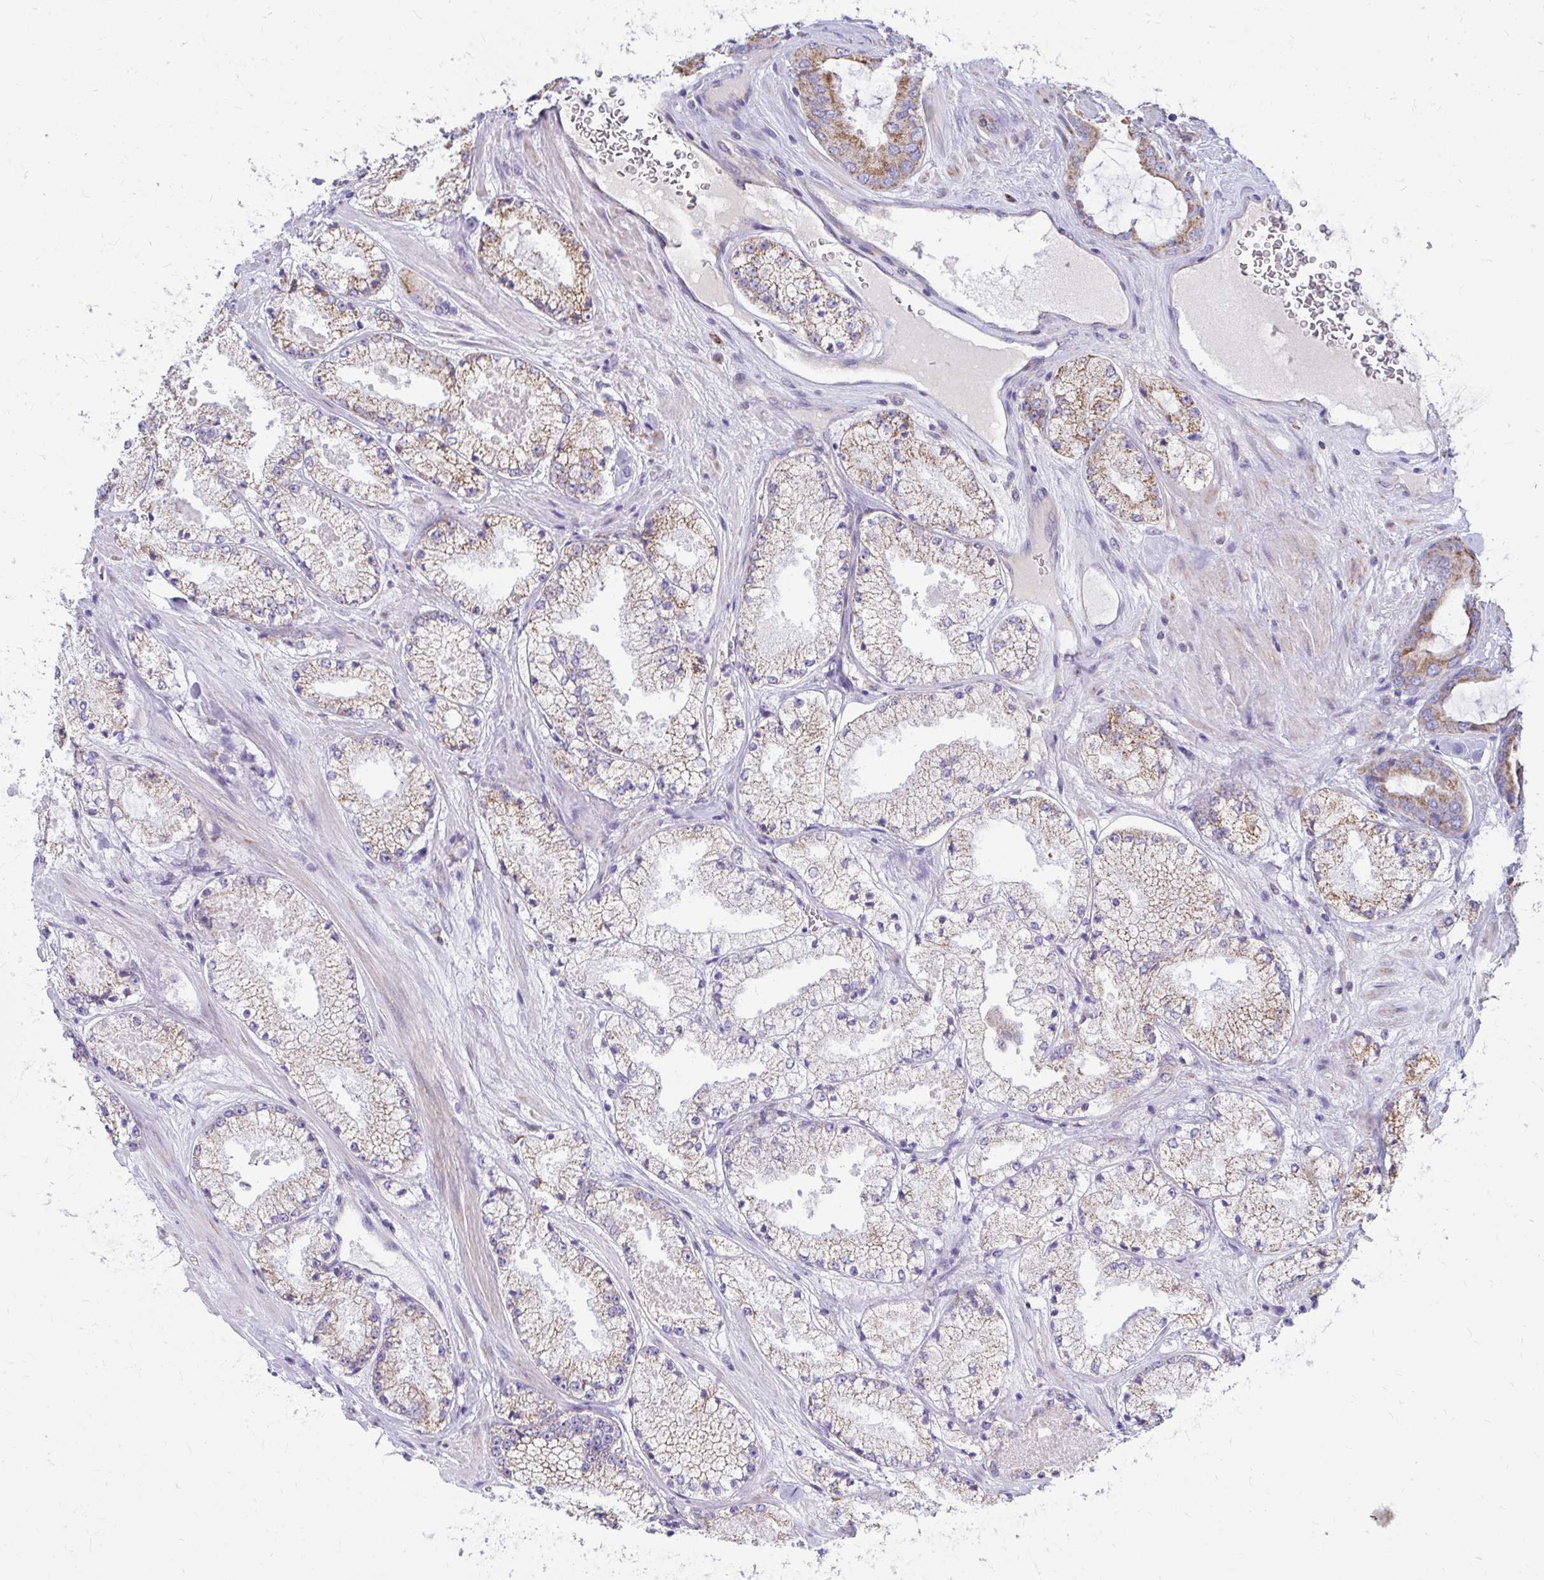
{"staining": {"intensity": "moderate", "quantity": "25%-75%", "location": "cytoplasmic/membranous"}, "tissue": "prostate cancer", "cell_type": "Tumor cells", "image_type": "cancer", "snomed": [{"axis": "morphology", "description": "Adenocarcinoma, High grade"}, {"axis": "topography", "description": "Prostate"}], "caption": "Protein expression analysis of human prostate cancer (adenocarcinoma (high-grade)) reveals moderate cytoplasmic/membranous positivity in approximately 25%-75% of tumor cells. The protein is shown in brown color, while the nuclei are stained blue.", "gene": "OR10R2", "patient": {"sex": "male", "age": 63}}